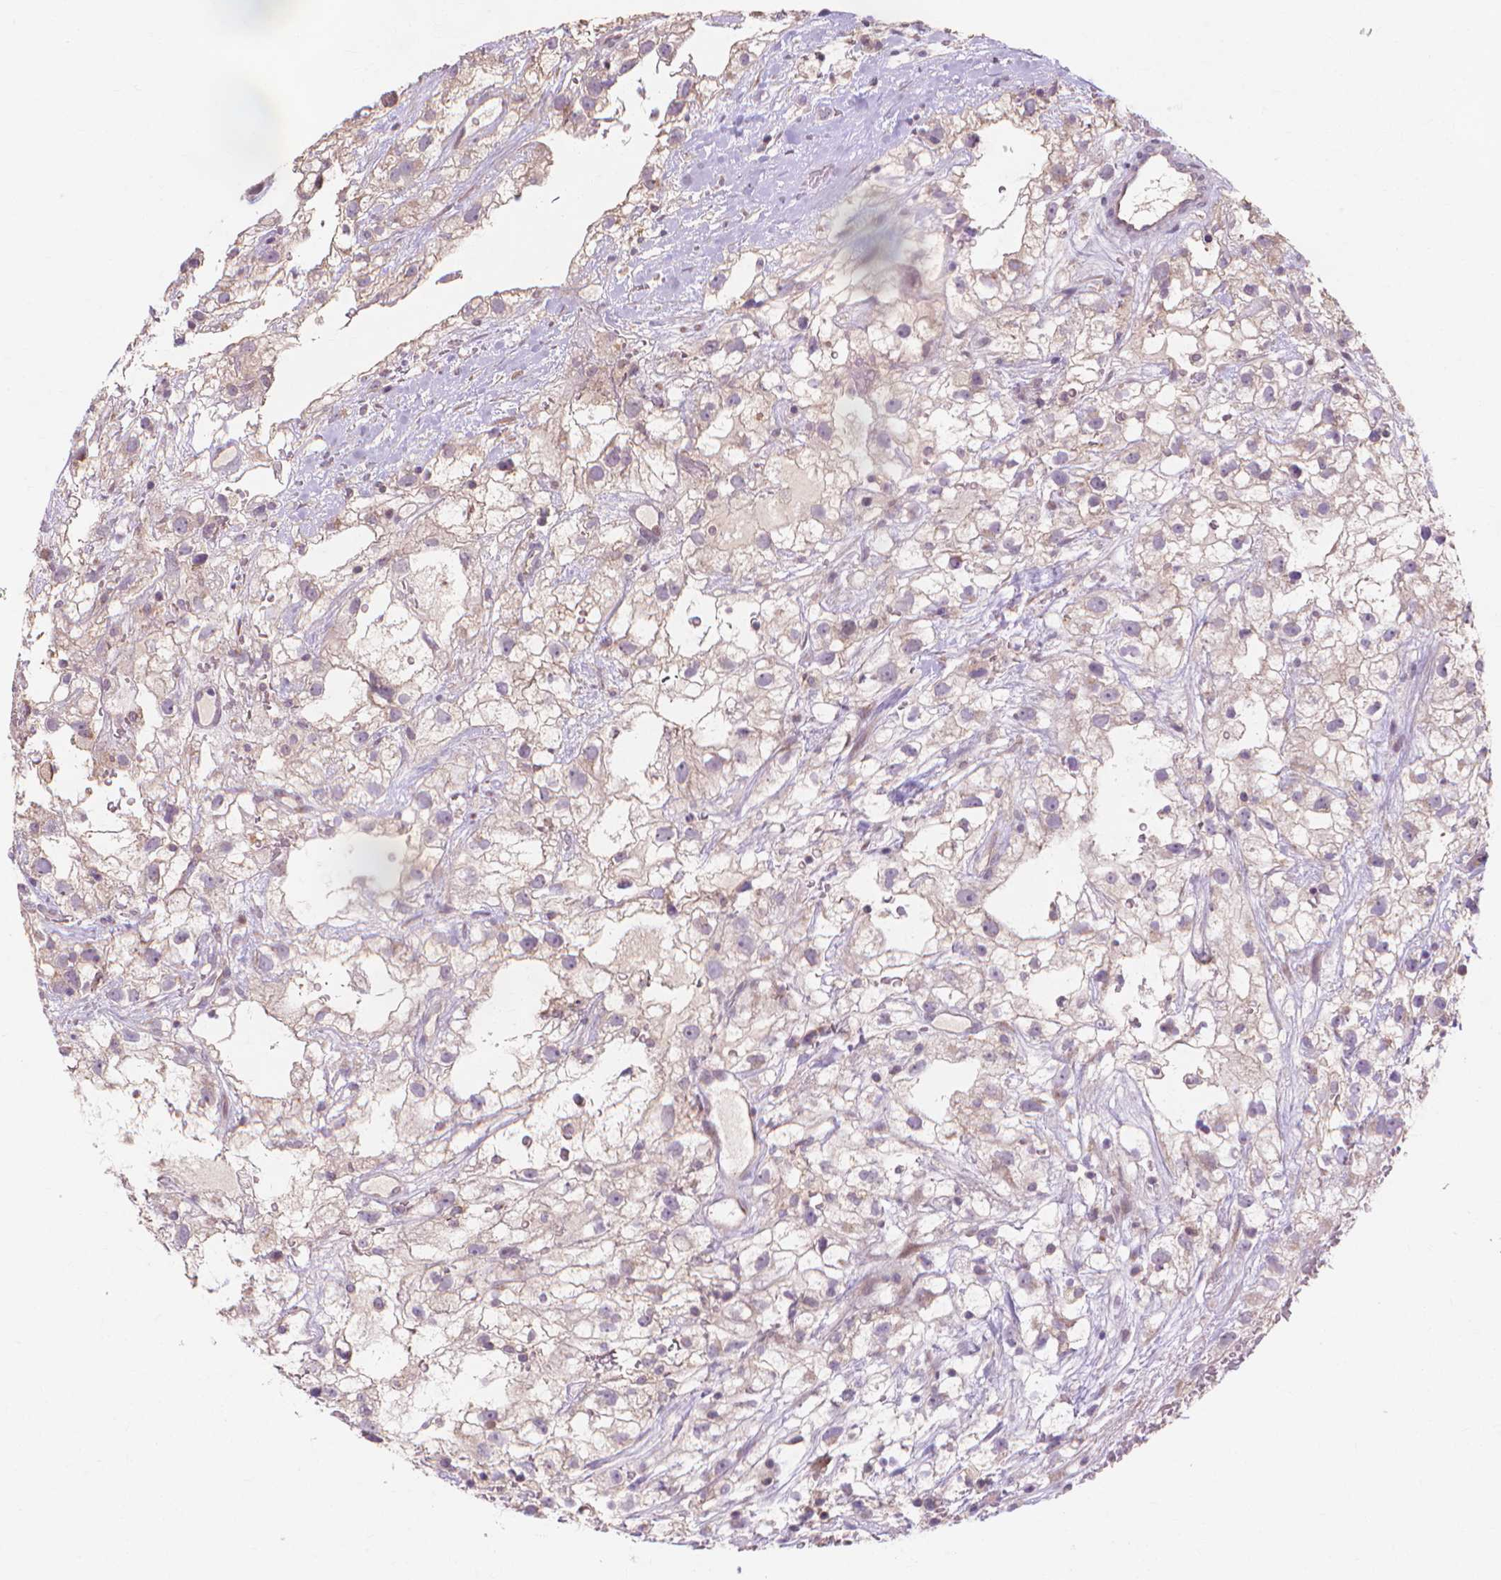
{"staining": {"intensity": "negative", "quantity": "none", "location": "none"}, "tissue": "renal cancer", "cell_type": "Tumor cells", "image_type": "cancer", "snomed": [{"axis": "morphology", "description": "Adenocarcinoma, NOS"}, {"axis": "topography", "description": "Kidney"}], "caption": "An image of renal cancer (adenocarcinoma) stained for a protein reveals no brown staining in tumor cells.", "gene": "PRDM13", "patient": {"sex": "male", "age": 59}}